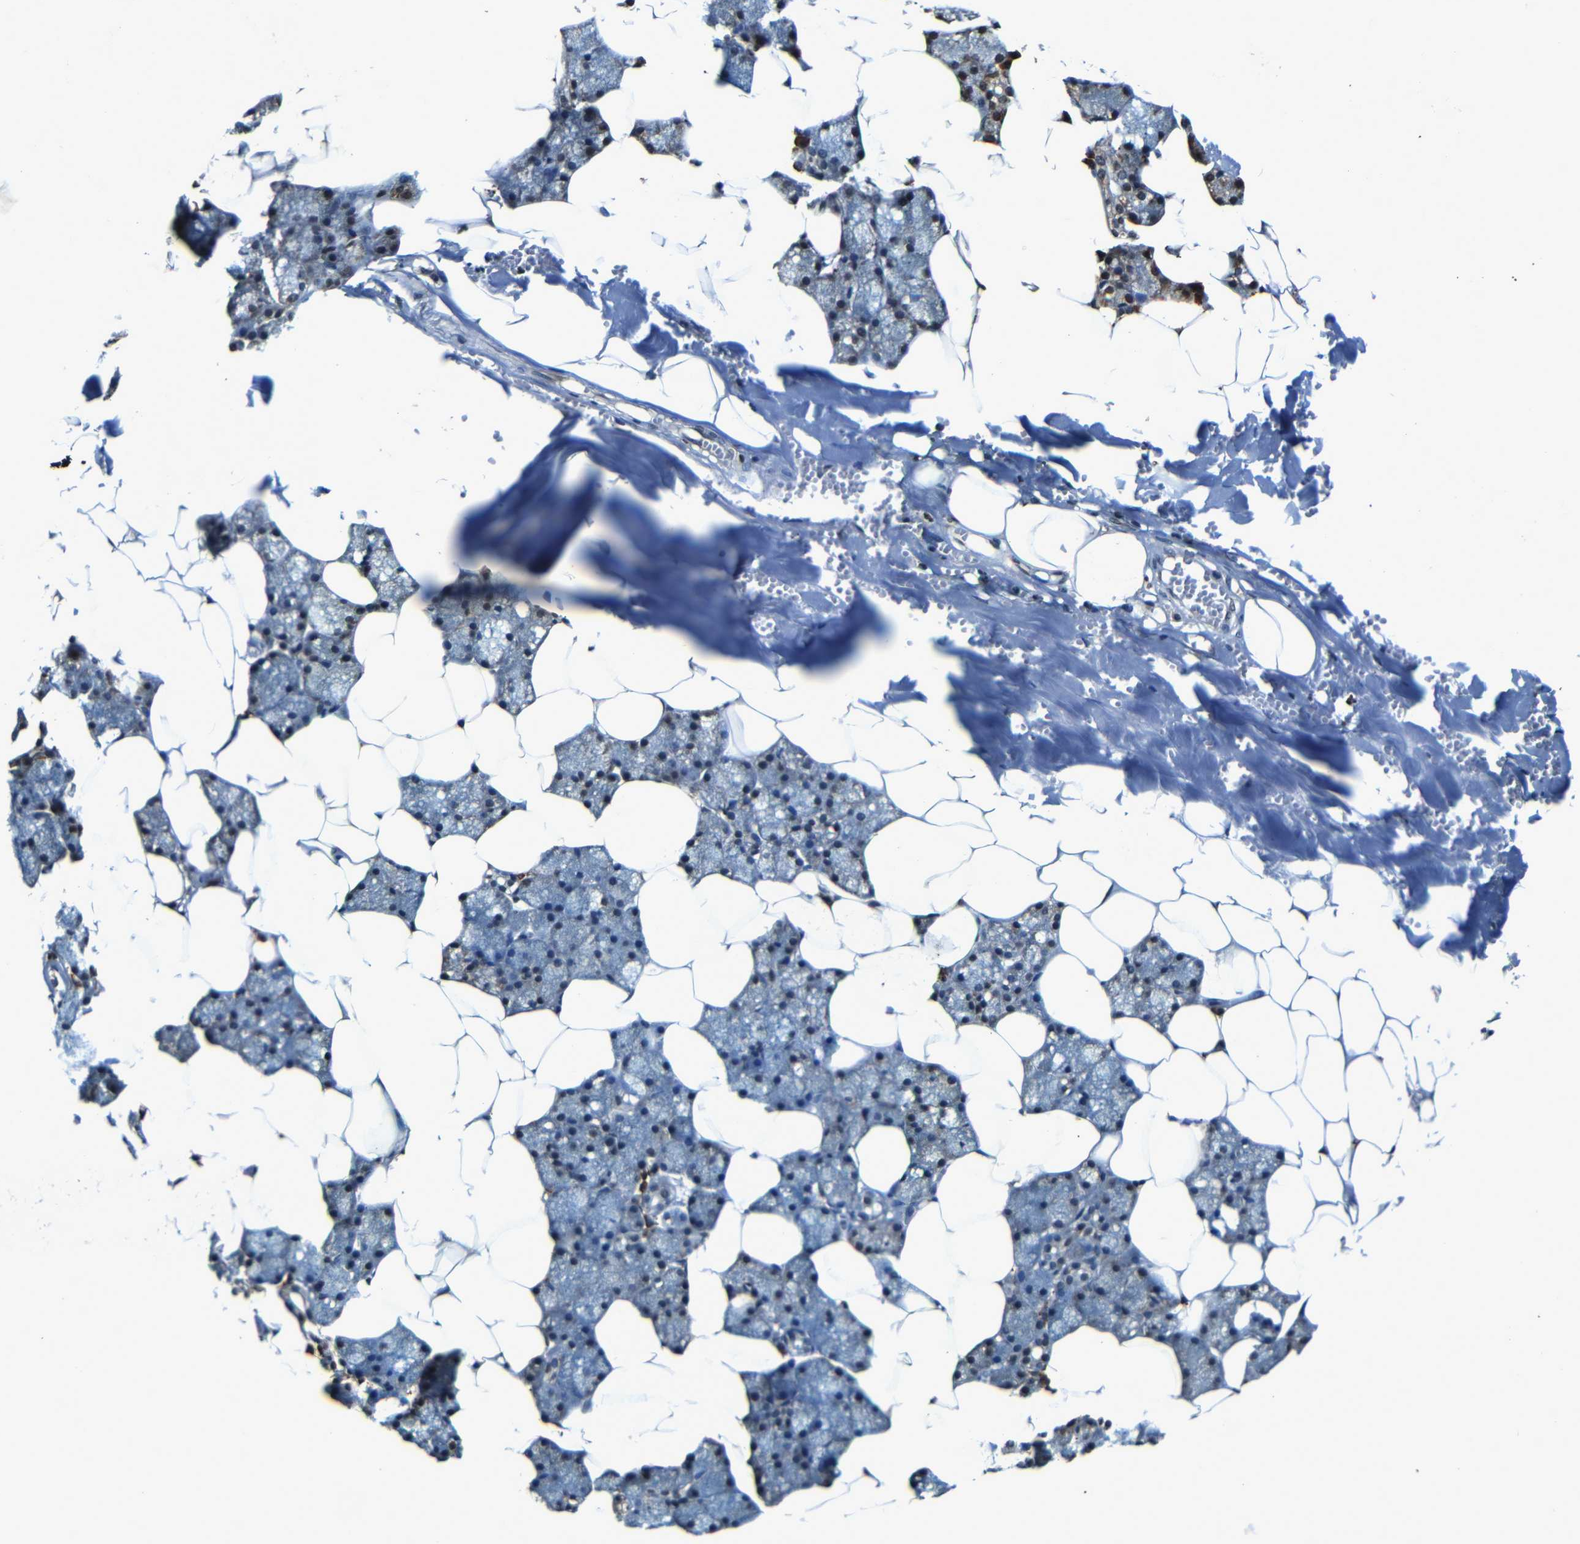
{"staining": {"intensity": "moderate", "quantity": "25%-75%", "location": "cytoplasmic/membranous,nuclear"}, "tissue": "salivary gland", "cell_type": "Glandular cells", "image_type": "normal", "snomed": [{"axis": "morphology", "description": "Normal tissue, NOS"}, {"axis": "topography", "description": "Salivary gland"}], "caption": "A high-resolution image shows immunohistochemistry staining of unremarkable salivary gland, which exhibits moderate cytoplasmic/membranous,nuclear expression in approximately 25%-75% of glandular cells.", "gene": "NCBP3", "patient": {"sex": "male", "age": 62}}